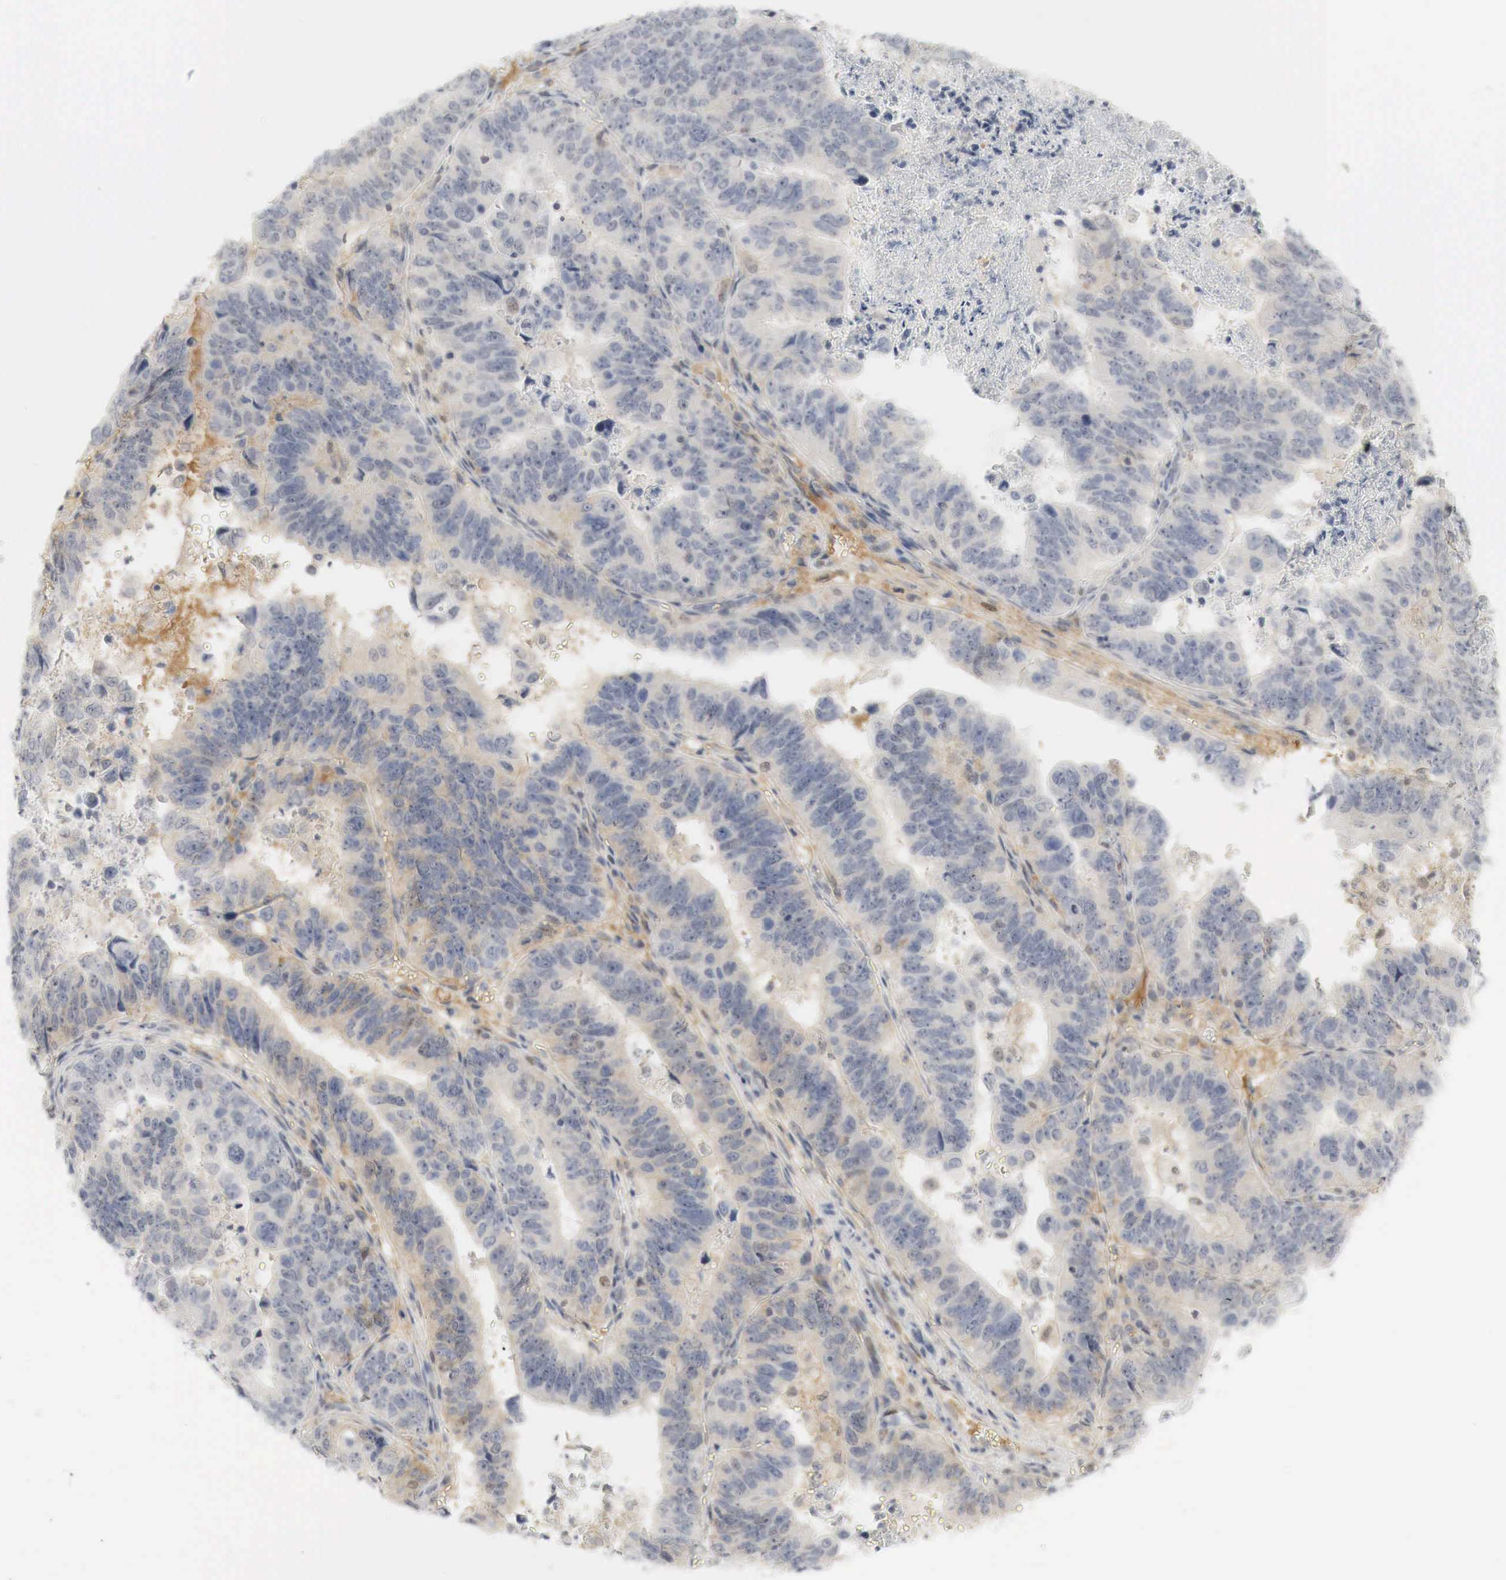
{"staining": {"intensity": "weak", "quantity": "<25%", "location": "cytoplasmic/membranous,nuclear"}, "tissue": "stomach cancer", "cell_type": "Tumor cells", "image_type": "cancer", "snomed": [{"axis": "morphology", "description": "Adenocarcinoma, NOS"}, {"axis": "topography", "description": "Stomach, upper"}], "caption": "Protein analysis of adenocarcinoma (stomach) exhibits no significant positivity in tumor cells.", "gene": "MYC", "patient": {"sex": "female", "age": 50}}